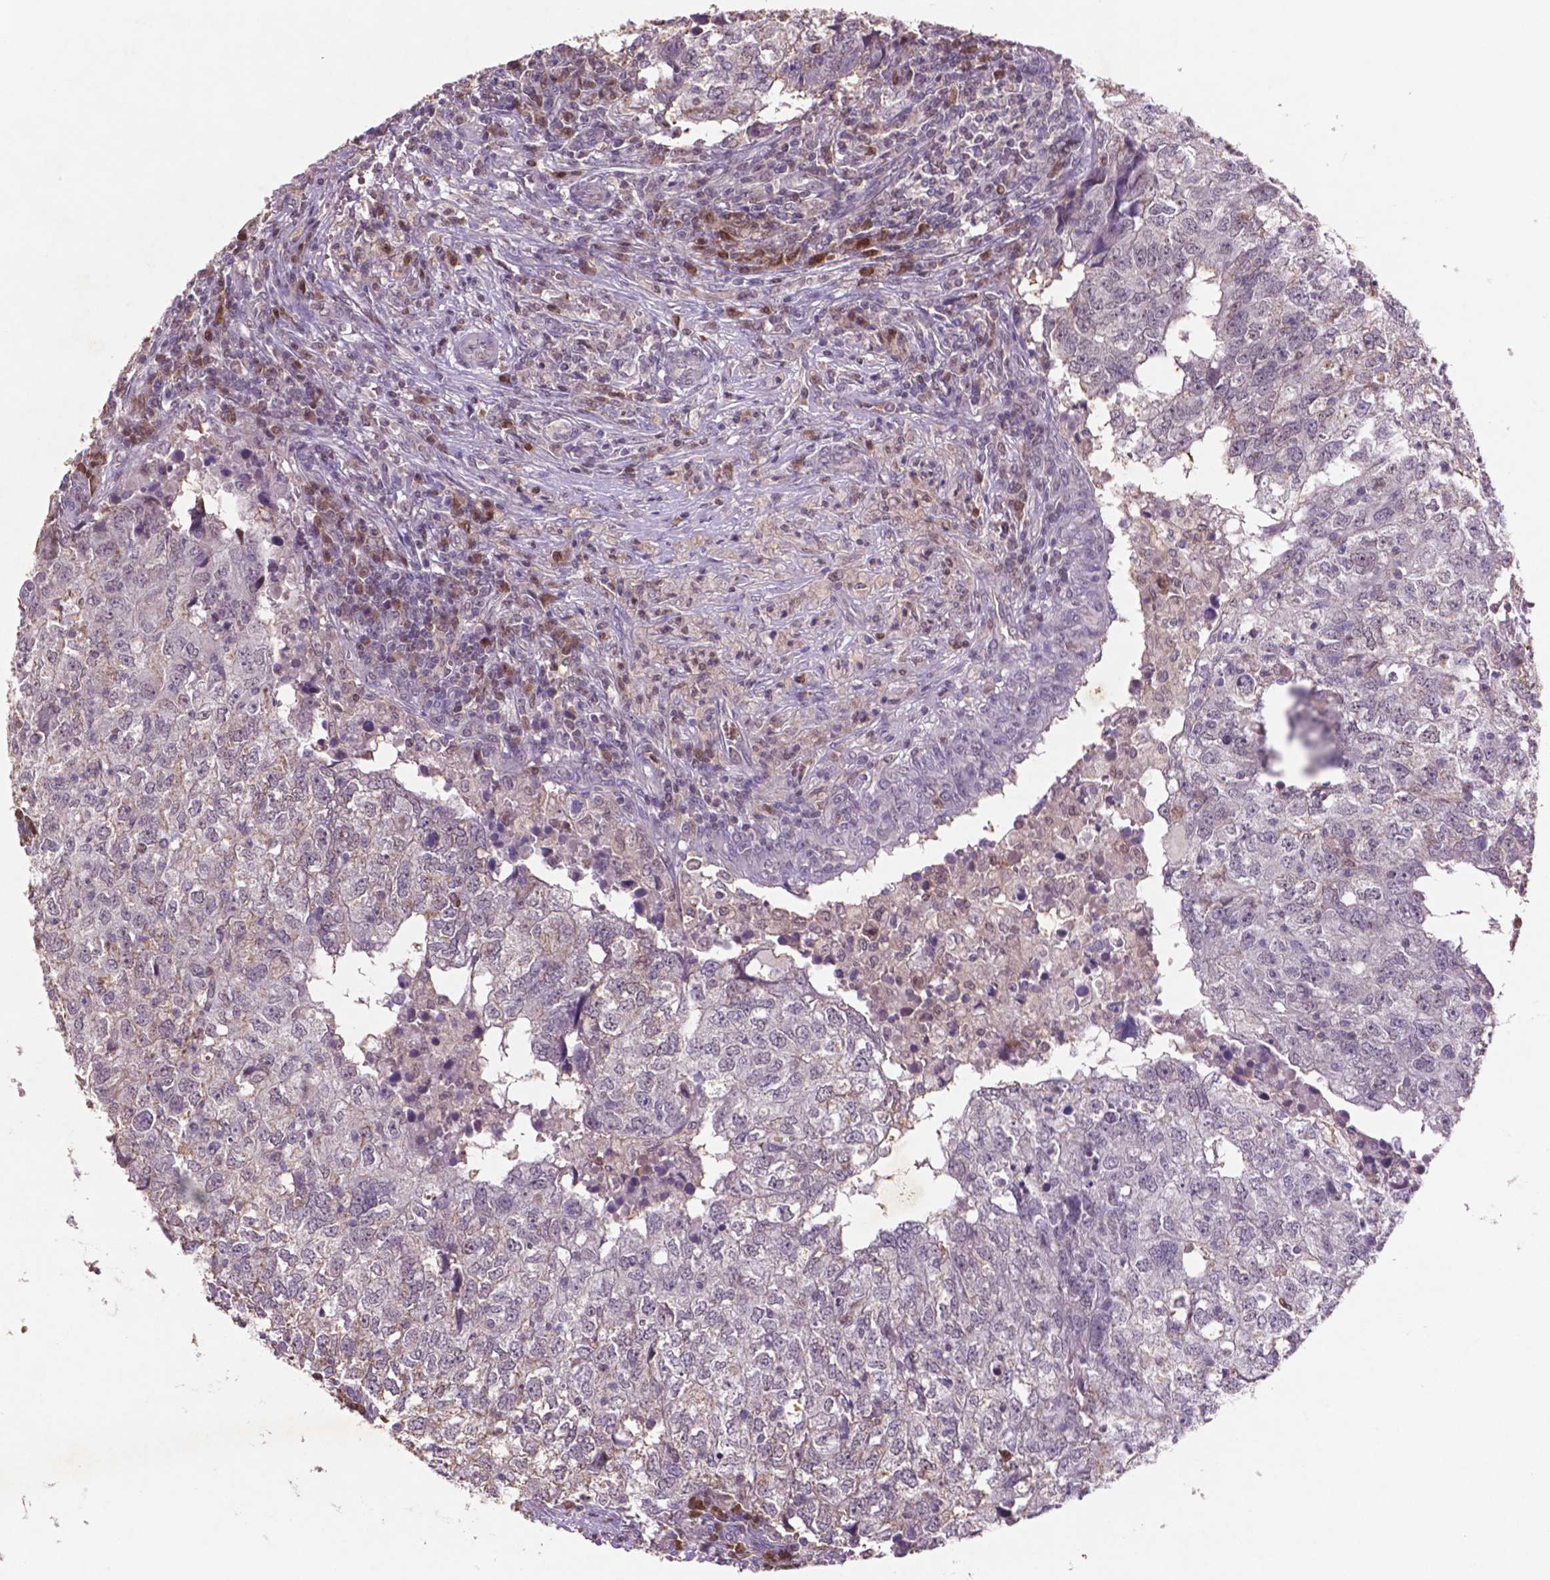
{"staining": {"intensity": "negative", "quantity": "none", "location": "none"}, "tissue": "breast cancer", "cell_type": "Tumor cells", "image_type": "cancer", "snomed": [{"axis": "morphology", "description": "Duct carcinoma"}, {"axis": "topography", "description": "Breast"}], "caption": "Intraductal carcinoma (breast) stained for a protein using IHC reveals no expression tumor cells.", "gene": "GLRX", "patient": {"sex": "female", "age": 30}}